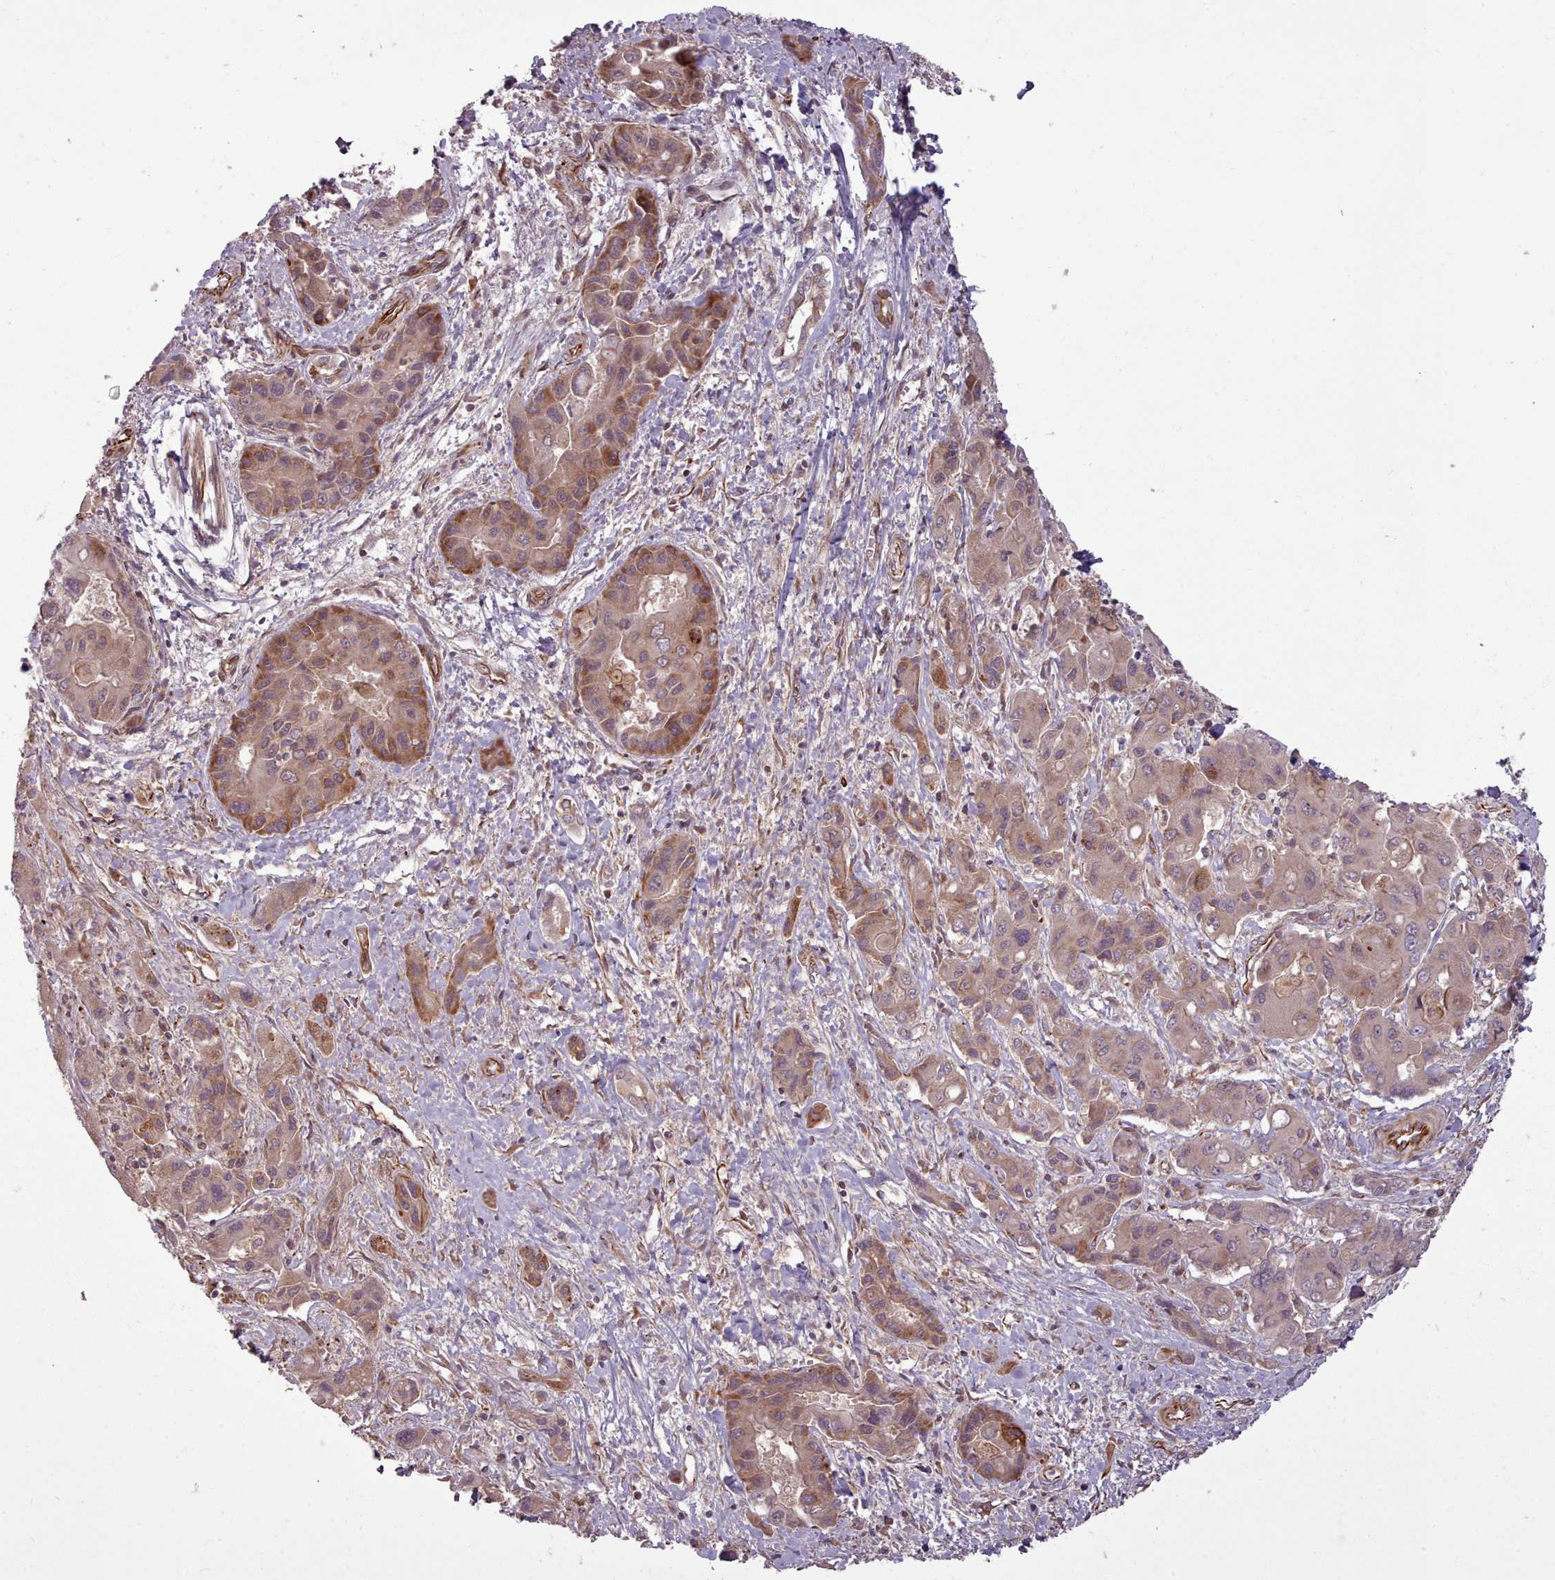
{"staining": {"intensity": "moderate", "quantity": ">75%", "location": "cytoplasmic/membranous"}, "tissue": "liver cancer", "cell_type": "Tumor cells", "image_type": "cancer", "snomed": [{"axis": "morphology", "description": "Cholangiocarcinoma"}, {"axis": "topography", "description": "Liver"}], "caption": "Liver cancer (cholangiocarcinoma) stained for a protein (brown) displays moderate cytoplasmic/membranous positive expression in approximately >75% of tumor cells.", "gene": "GBGT1", "patient": {"sex": "male", "age": 67}}